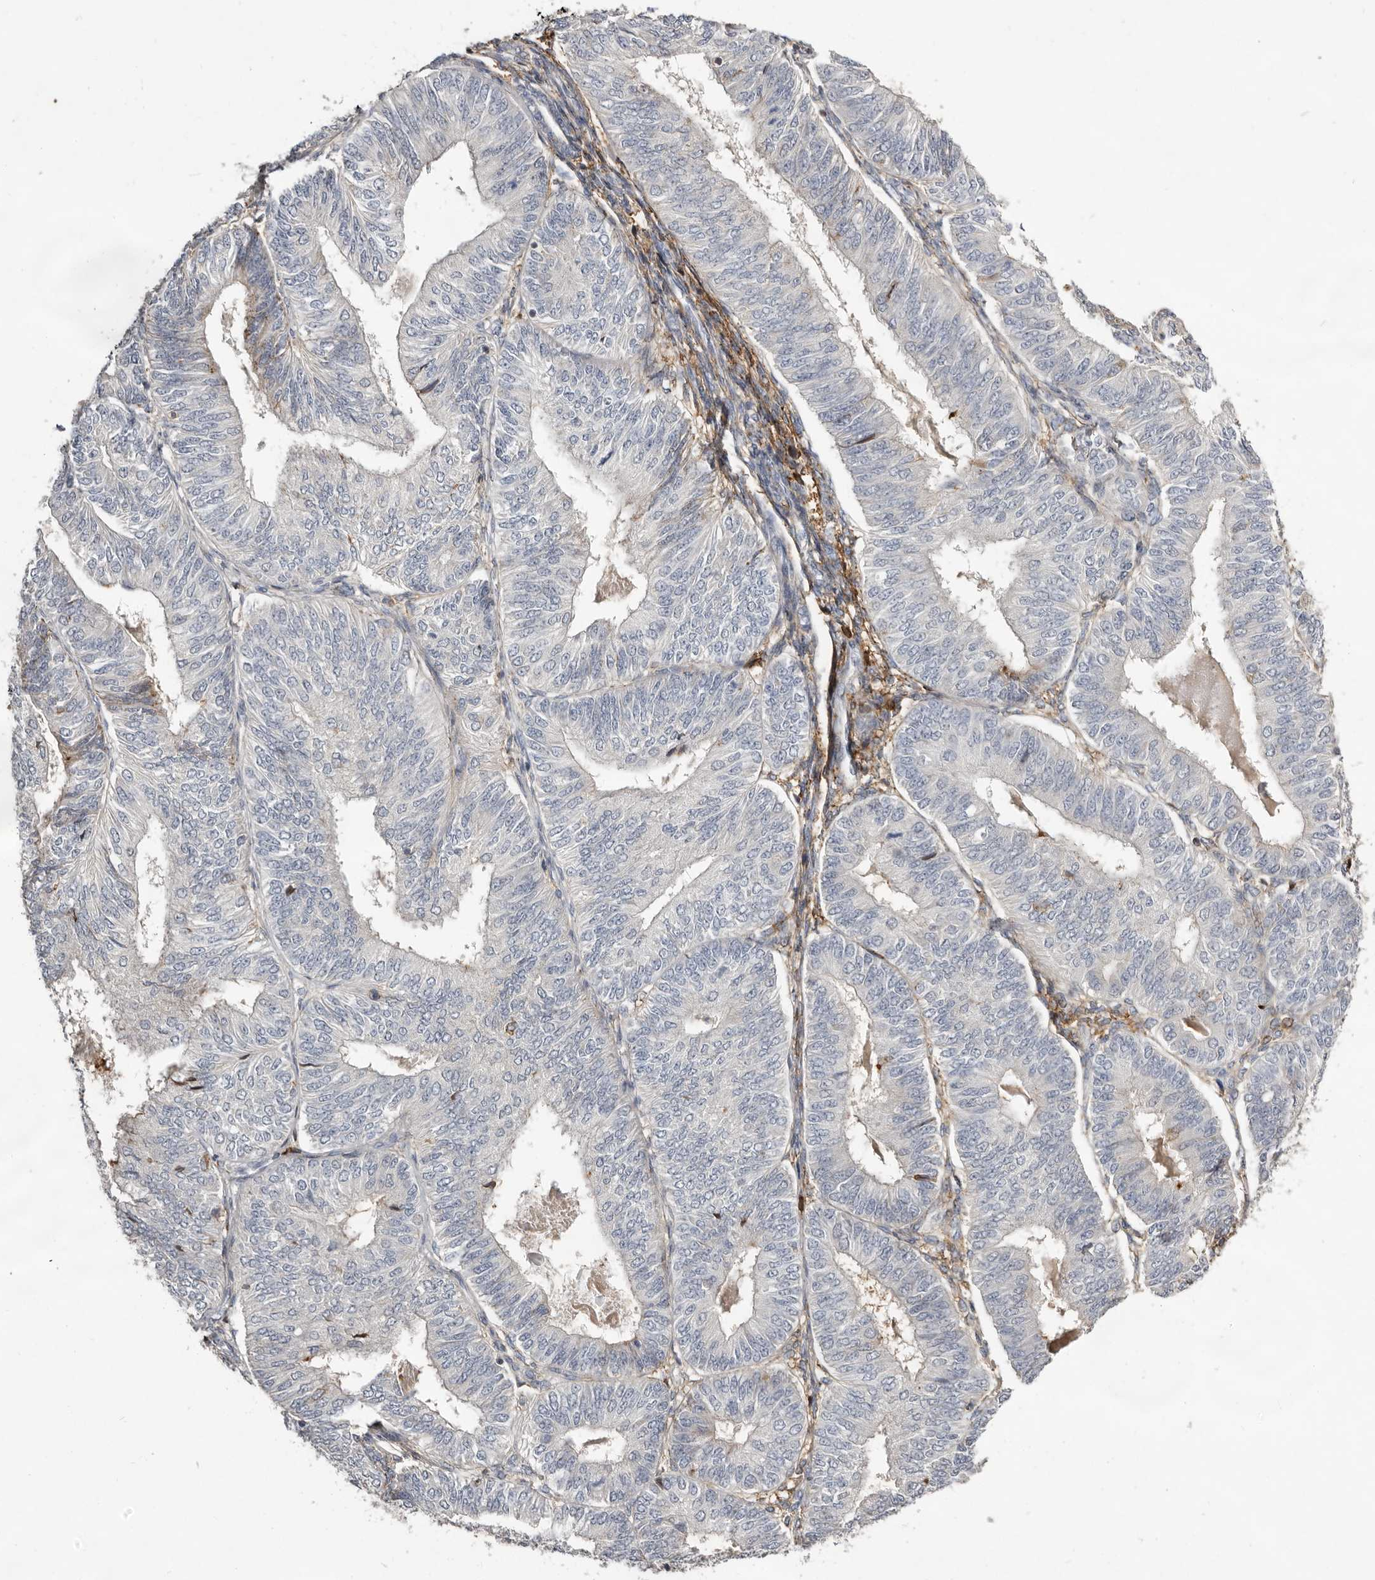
{"staining": {"intensity": "weak", "quantity": "<25%", "location": "cytoplasmic/membranous"}, "tissue": "endometrial cancer", "cell_type": "Tumor cells", "image_type": "cancer", "snomed": [{"axis": "morphology", "description": "Adenocarcinoma, NOS"}, {"axis": "topography", "description": "Endometrium"}], "caption": "IHC photomicrograph of human endometrial cancer stained for a protein (brown), which reveals no positivity in tumor cells.", "gene": "KIF26B", "patient": {"sex": "female", "age": 58}}